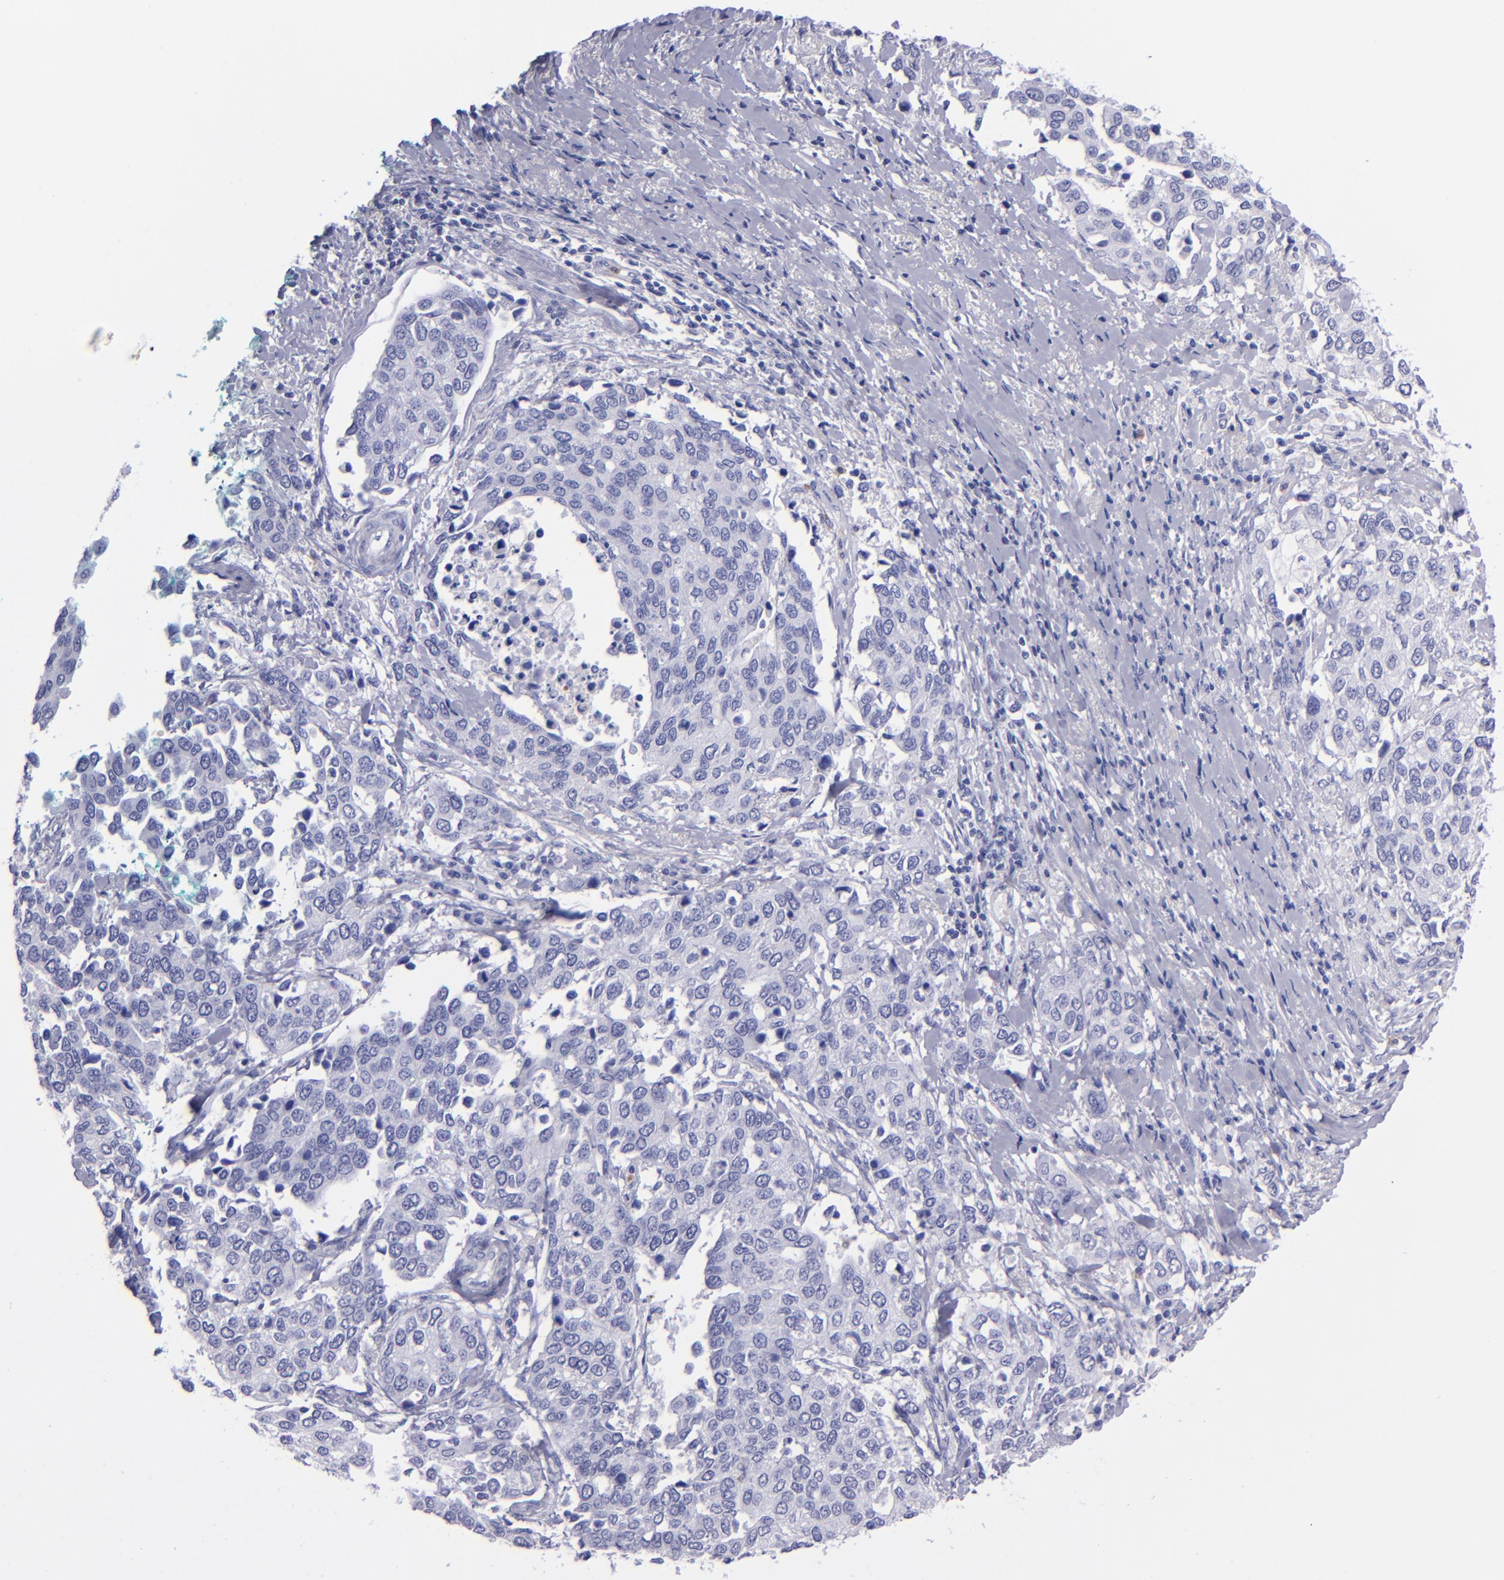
{"staining": {"intensity": "negative", "quantity": "none", "location": "none"}, "tissue": "cervical cancer", "cell_type": "Tumor cells", "image_type": "cancer", "snomed": [{"axis": "morphology", "description": "Squamous cell carcinoma, NOS"}, {"axis": "topography", "description": "Cervix"}], "caption": "Tumor cells are negative for protein expression in human cervical squamous cell carcinoma.", "gene": "CR1", "patient": {"sex": "female", "age": 54}}